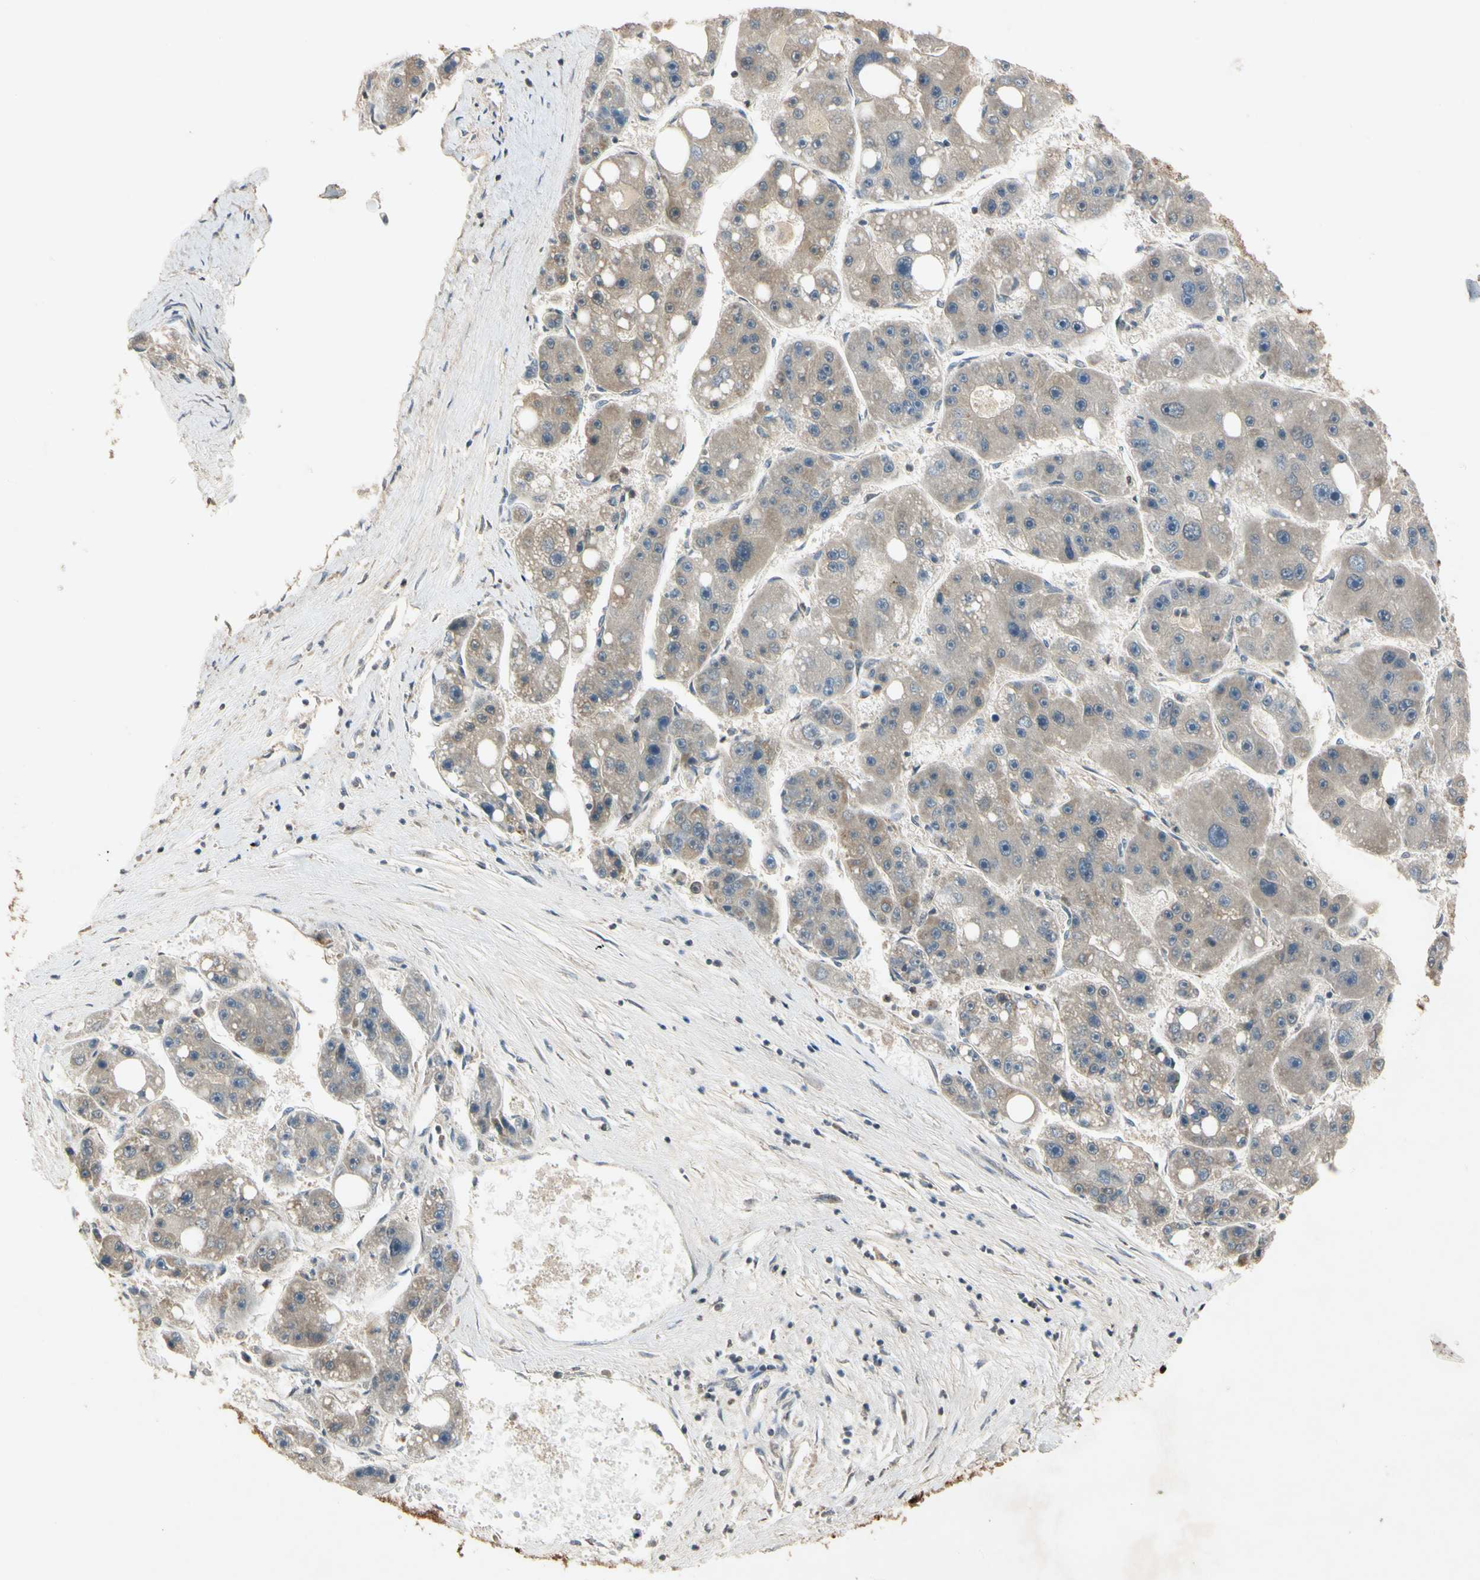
{"staining": {"intensity": "weak", "quantity": ">75%", "location": "cytoplasmic/membranous"}, "tissue": "liver cancer", "cell_type": "Tumor cells", "image_type": "cancer", "snomed": [{"axis": "morphology", "description": "Carcinoma, Hepatocellular, NOS"}, {"axis": "topography", "description": "Liver"}], "caption": "Immunohistochemical staining of liver cancer (hepatocellular carcinoma) reveals low levels of weak cytoplasmic/membranous protein positivity in approximately >75% of tumor cells.", "gene": "PRDX5", "patient": {"sex": "female", "age": 61}}